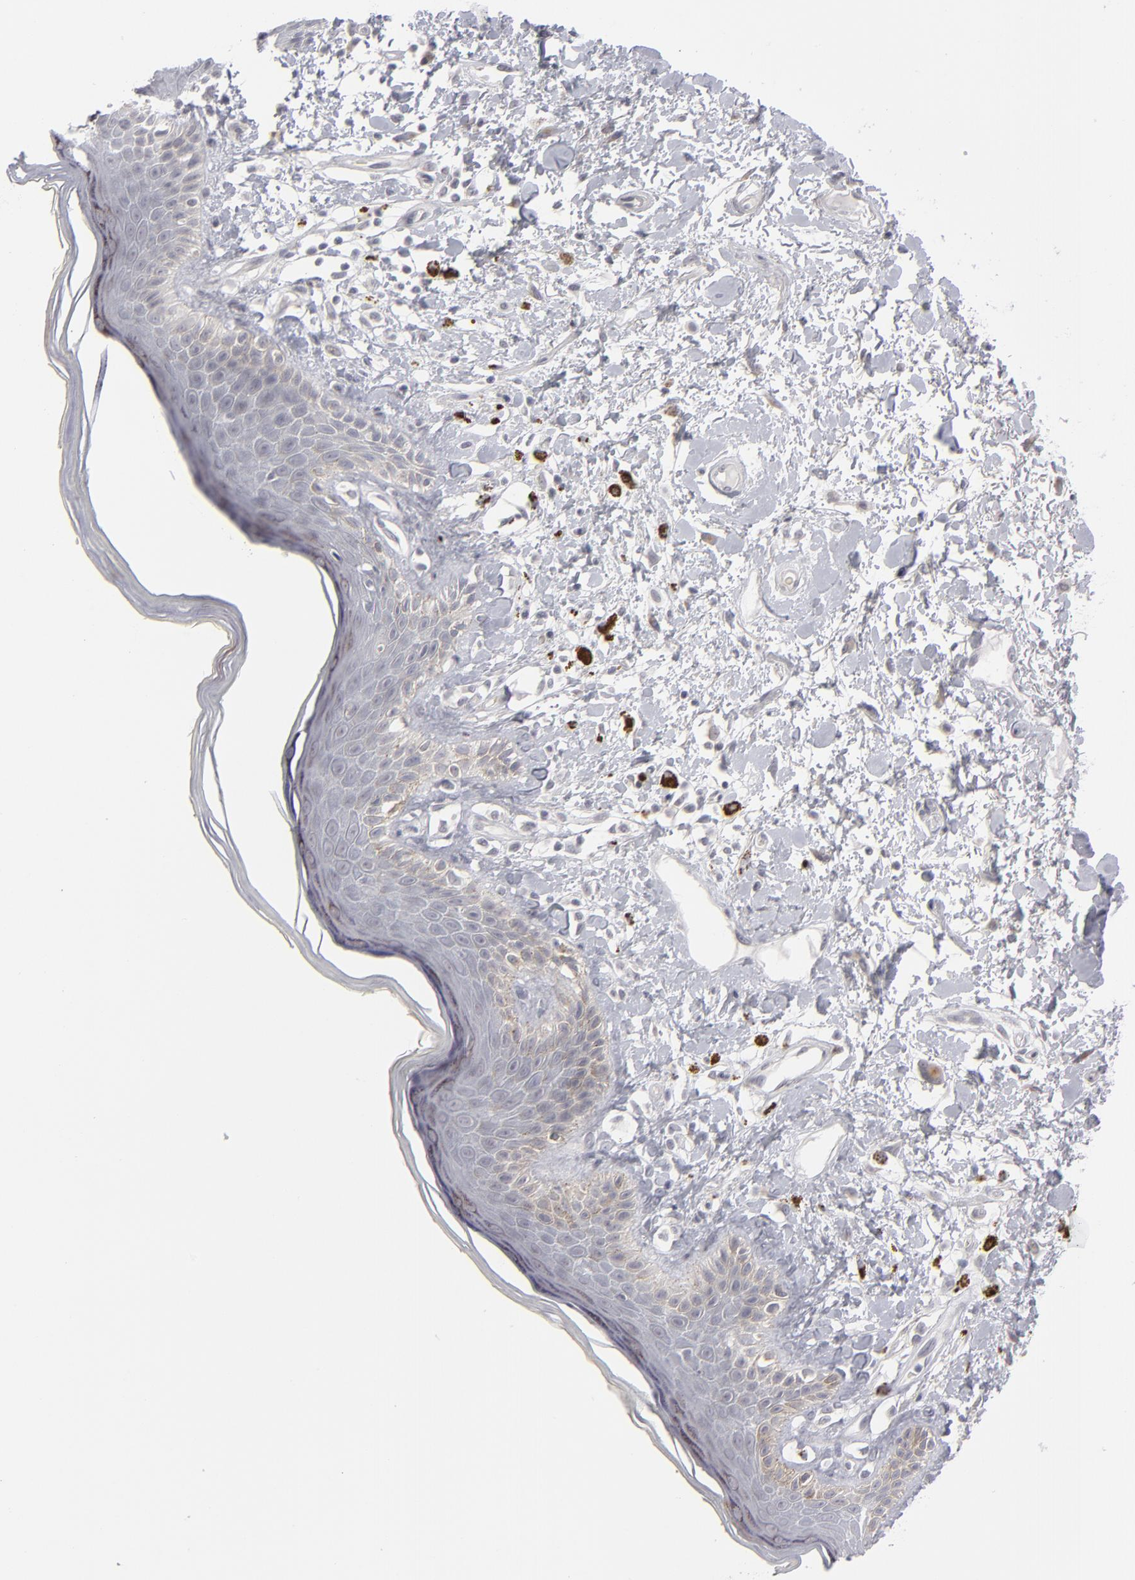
{"staining": {"intensity": "negative", "quantity": "none", "location": "none"}, "tissue": "skin", "cell_type": "Epidermal cells", "image_type": "normal", "snomed": [{"axis": "morphology", "description": "Normal tissue, NOS"}, {"axis": "topography", "description": "Anal"}], "caption": "An image of skin stained for a protein exhibits no brown staining in epidermal cells. (Brightfield microscopy of DAB immunohistochemistry at high magnification).", "gene": "KIAA1210", "patient": {"sex": "female", "age": 78}}